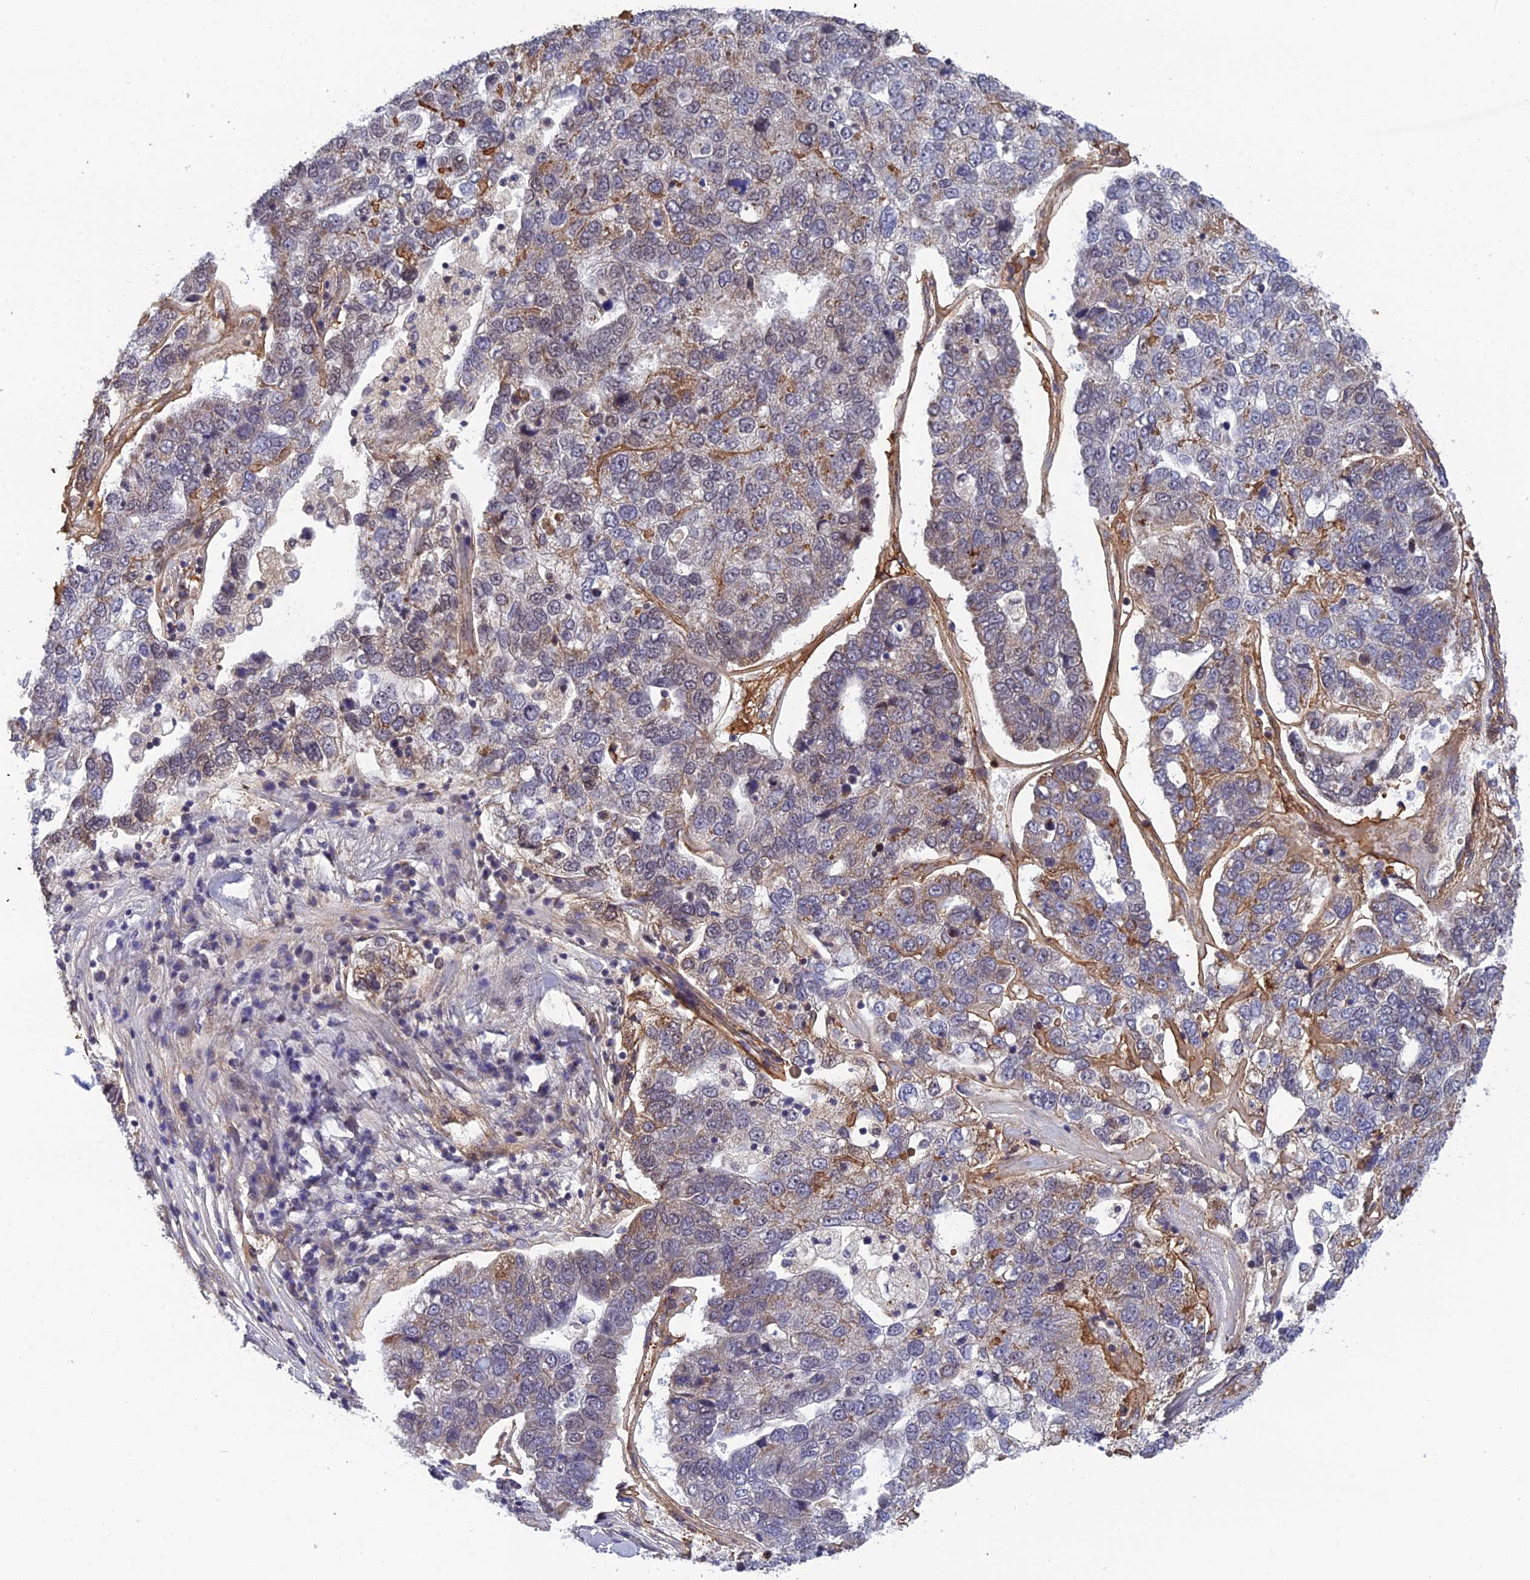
{"staining": {"intensity": "weak", "quantity": "<25%", "location": "cytoplasmic/membranous,nuclear"}, "tissue": "pancreatic cancer", "cell_type": "Tumor cells", "image_type": "cancer", "snomed": [{"axis": "morphology", "description": "Adenocarcinoma, NOS"}, {"axis": "topography", "description": "Pancreas"}], "caption": "Immunohistochemical staining of adenocarcinoma (pancreatic) reveals no significant staining in tumor cells. The staining was performed using DAB (3,3'-diaminobenzidine) to visualize the protein expression in brown, while the nuclei were stained in blue with hematoxylin (Magnification: 20x).", "gene": "REXO1", "patient": {"sex": "female", "age": 61}}